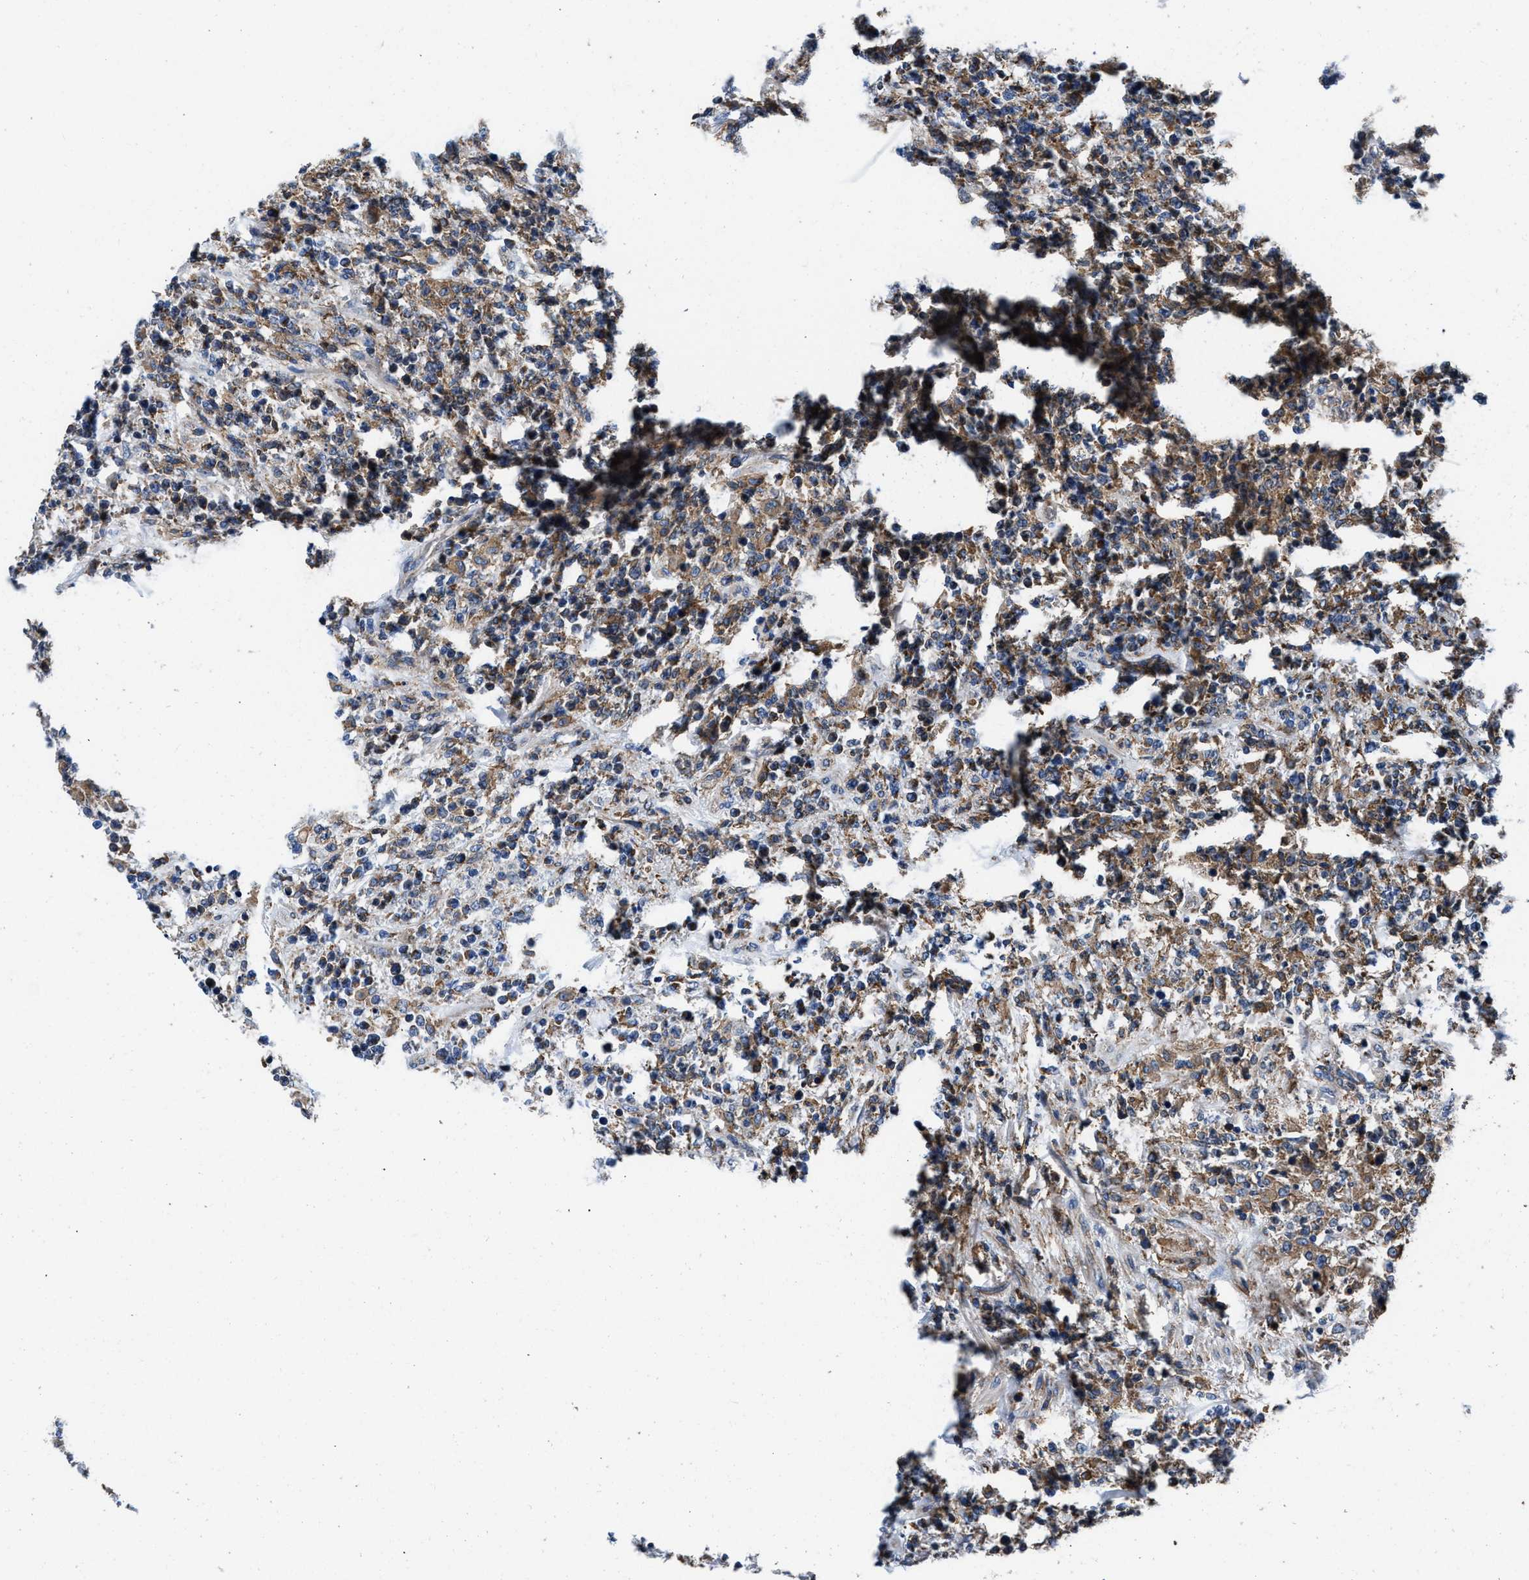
{"staining": {"intensity": "moderate", "quantity": "25%-75%", "location": "cytoplasmic/membranous"}, "tissue": "lymphoma", "cell_type": "Tumor cells", "image_type": "cancer", "snomed": [{"axis": "morphology", "description": "Malignant lymphoma, non-Hodgkin's type, High grade"}, {"axis": "topography", "description": "Soft tissue"}], "caption": "Brown immunohistochemical staining in human lymphoma demonstrates moderate cytoplasmic/membranous staining in approximately 25%-75% of tumor cells.", "gene": "PPP1R9B", "patient": {"sex": "male", "age": 18}}